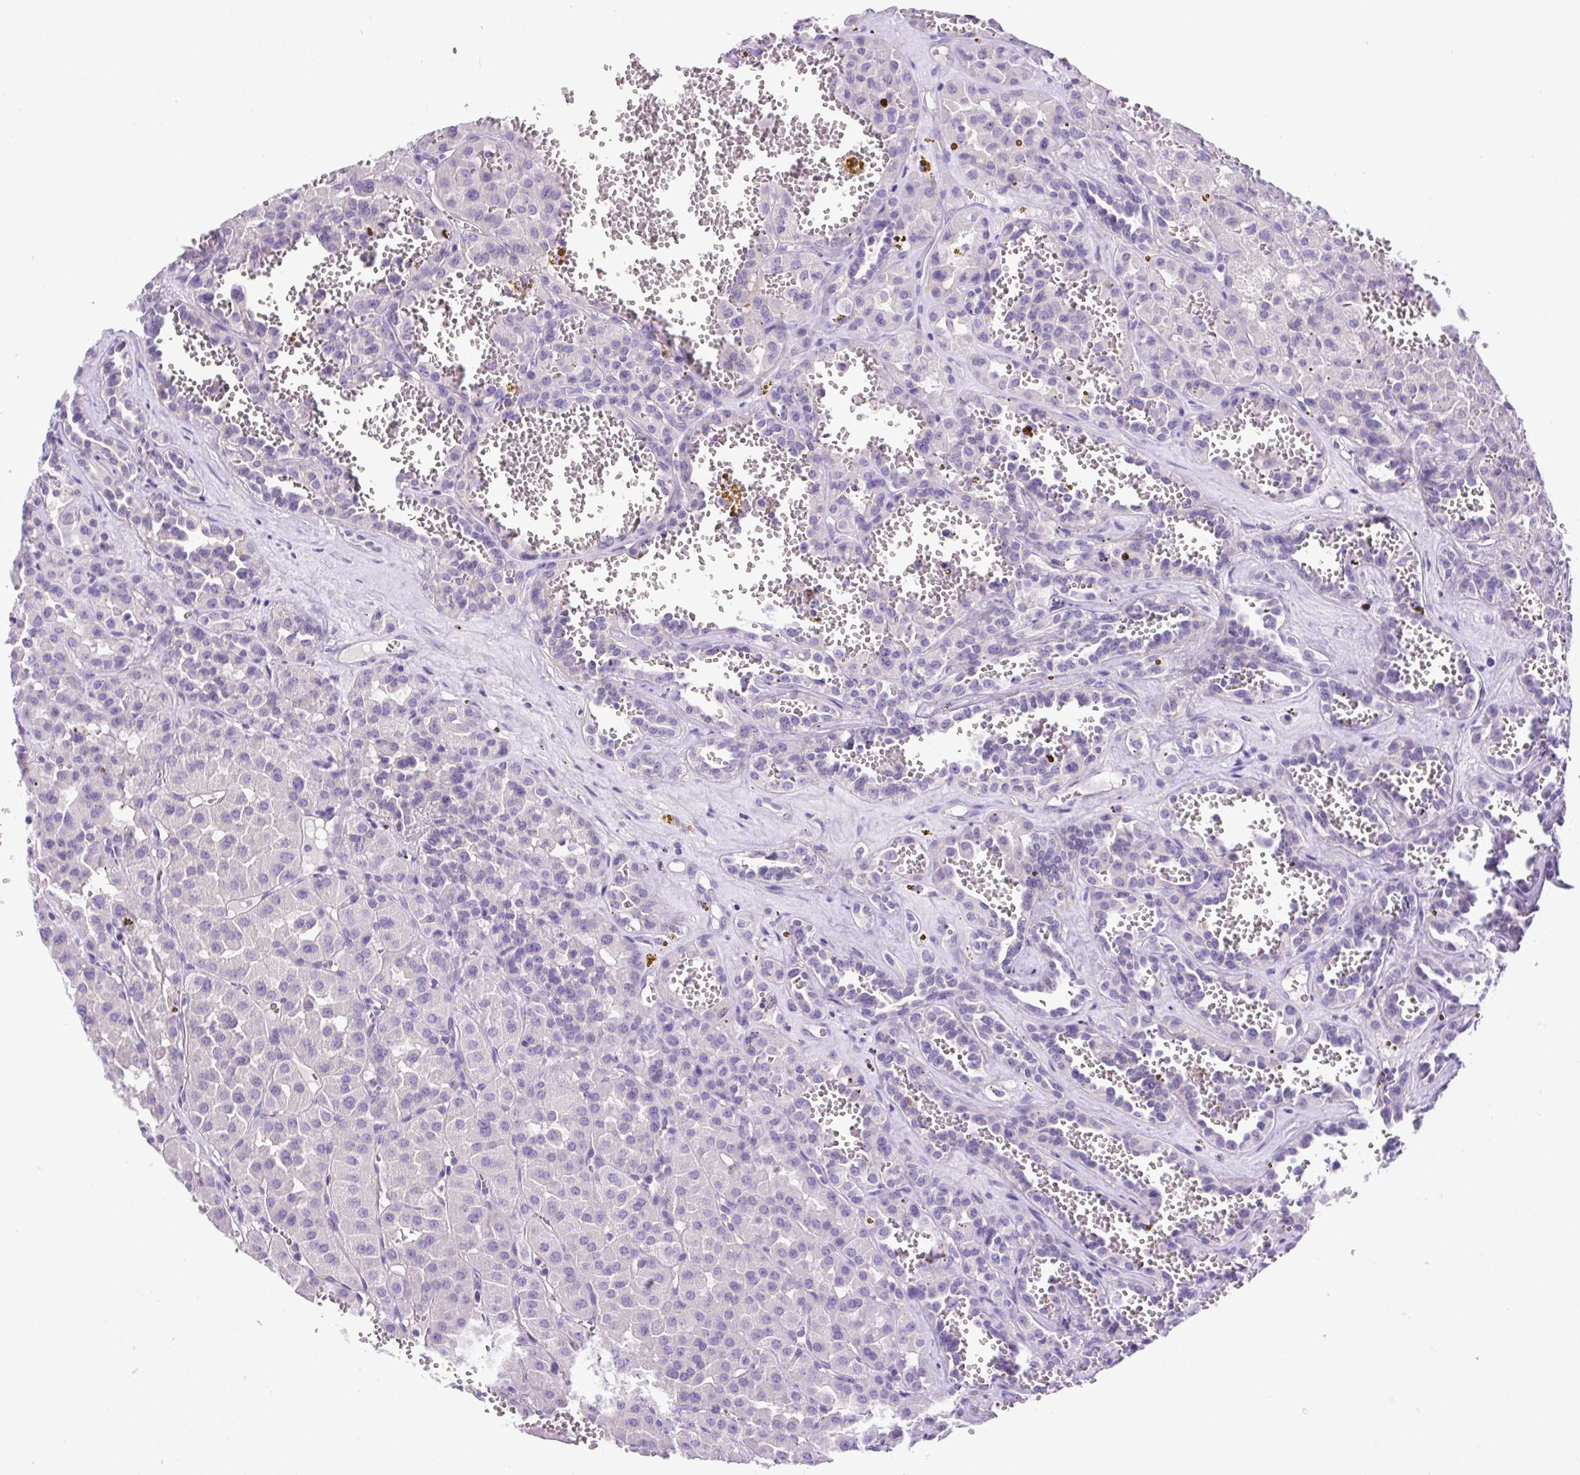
{"staining": {"intensity": "negative", "quantity": "none", "location": "none"}, "tissue": "renal cancer", "cell_type": "Tumor cells", "image_type": "cancer", "snomed": [{"axis": "morphology", "description": "Carcinoma, NOS"}, {"axis": "topography", "description": "Kidney"}], "caption": "This micrograph is of renal carcinoma stained with immunohistochemistry to label a protein in brown with the nuclei are counter-stained blue. There is no positivity in tumor cells.", "gene": "NPTN", "patient": {"sex": "female", "age": 75}}